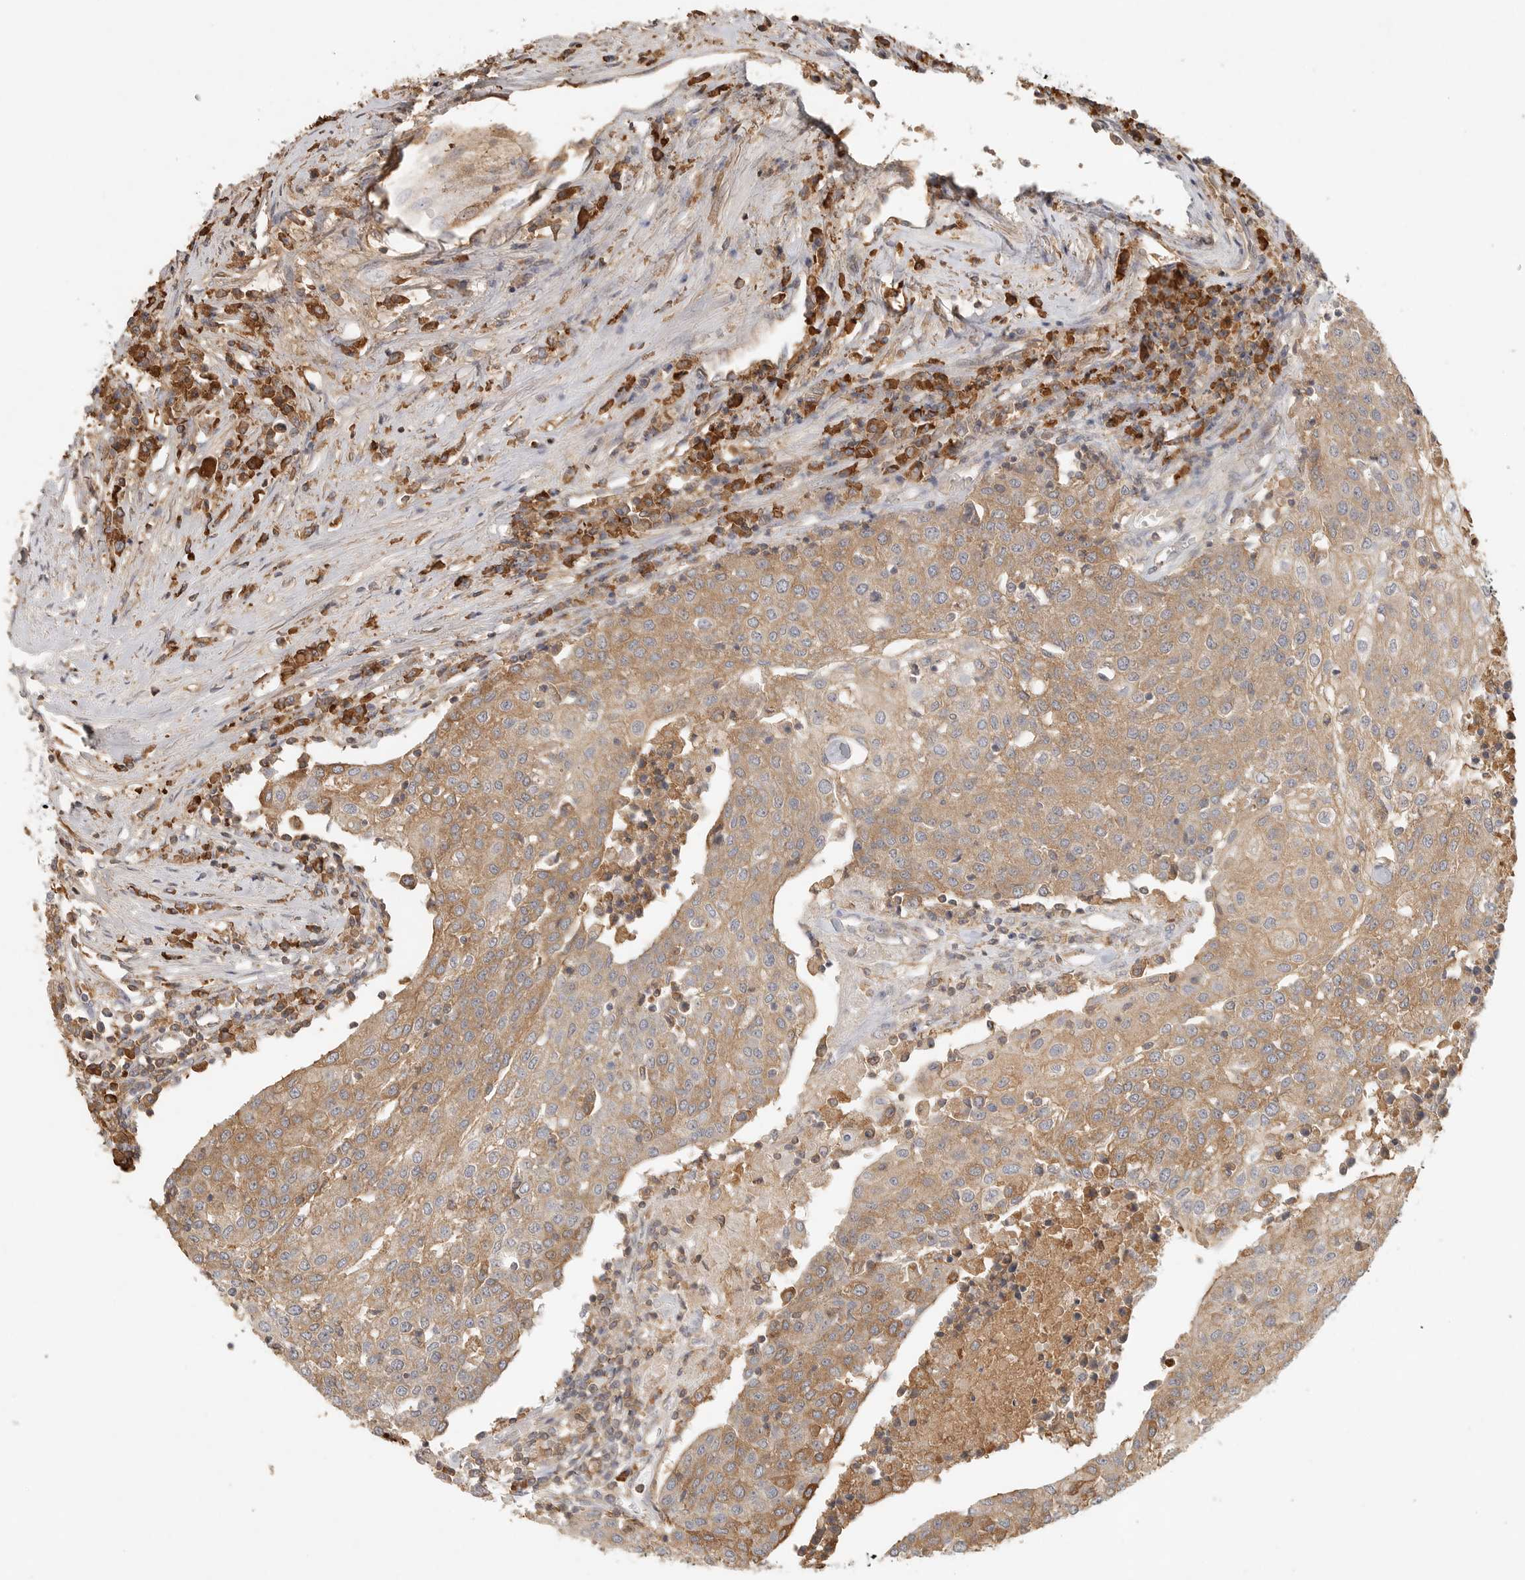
{"staining": {"intensity": "moderate", "quantity": ">75%", "location": "cytoplasmic/membranous"}, "tissue": "urothelial cancer", "cell_type": "Tumor cells", "image_type": "cancer", "snomed": [{"axis": "morphology", "description": "Urothelial carcinoma, High grade"}, {"axis": "topography", "description": "Urinary bladder"}], "caption": "Human urothelial cancer stained with a brown dye shows moderate cytoplasmic/membranous positive expression in about >75% of tumor cells.", "gene": "SLC25A36", "patient": {"sex": "female", "age": 85}}